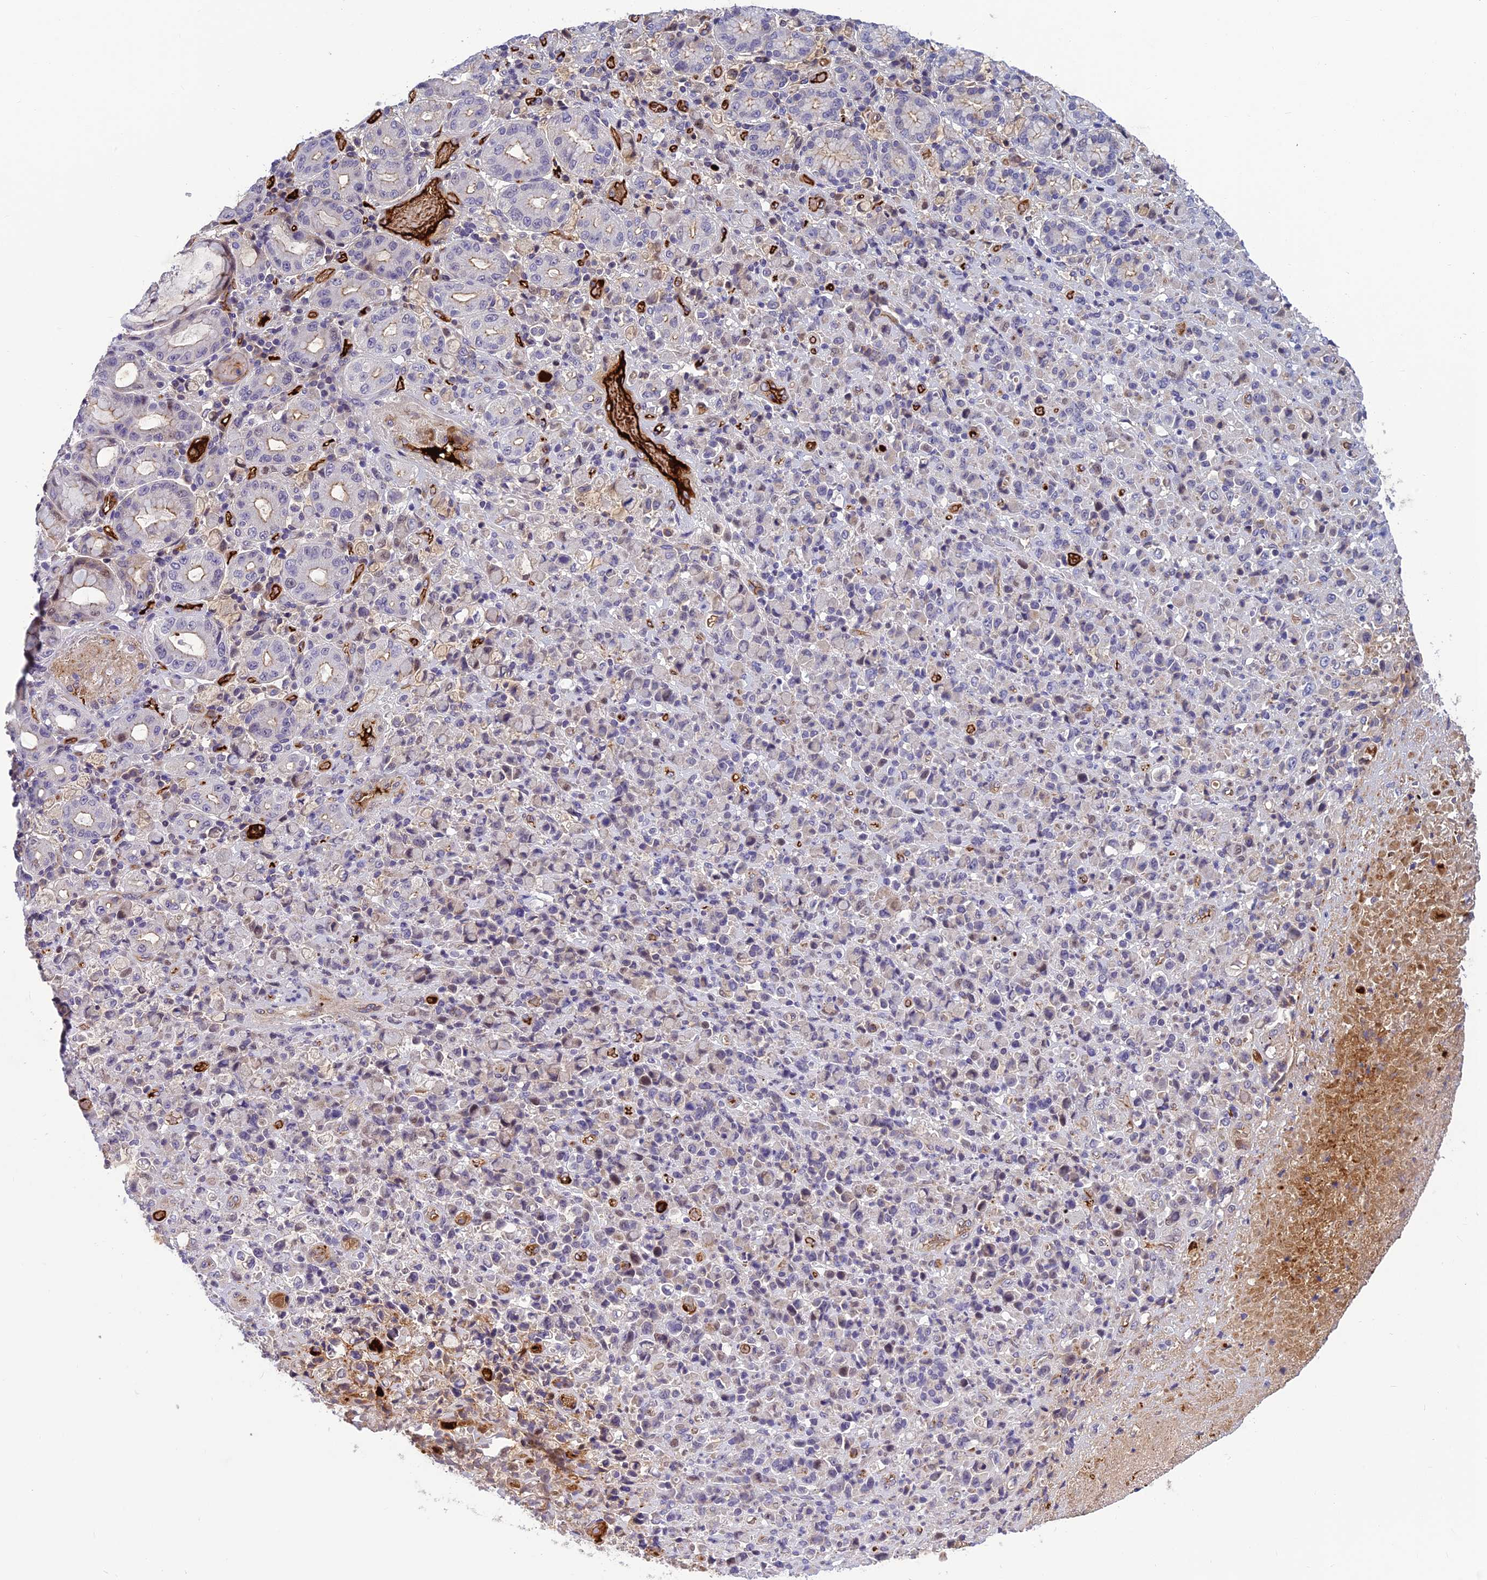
{"staining": {"intensity": "negative", "quantity": "none", "location": "none"}, "tissue": "stomach cancer", "cell_type": "Tumor cells", "image_type": "cancer", "snomed": [{"axis": "morphology", "description": "Normal tissue, NOS"}, {"axis": "morphology", "description": "Adenocarcinoma, NOS"}, {"axis": "topography", "description": "Stomach"}], "caption": "There is no significant expression in tumor cells of adenocarcinoma (stomach).", "gene": "CLEC11A", "patient": {"sex": "female", "age": 79}}